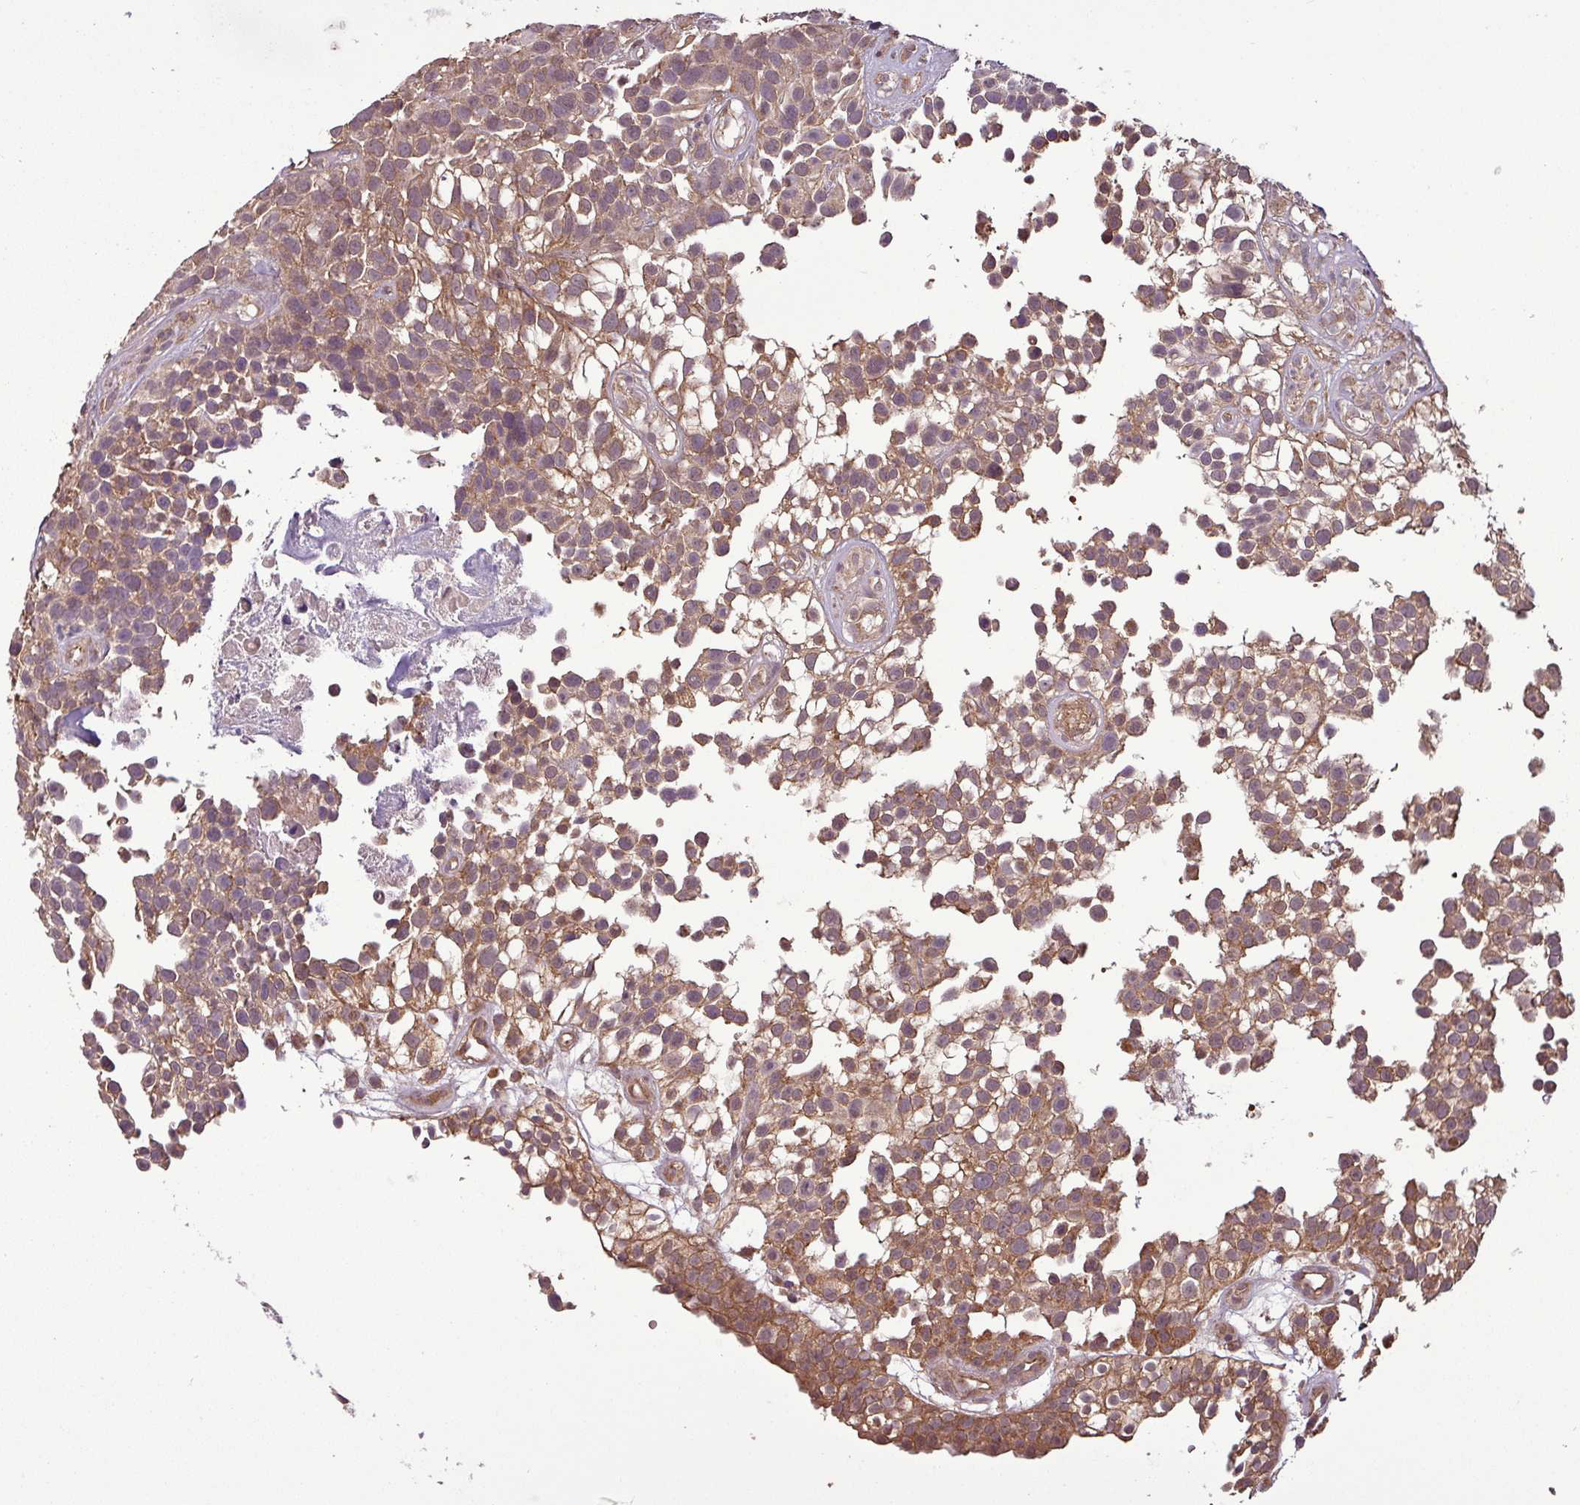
{"staining": {"intensity": "weak", "quantity": ">75%", "location": "cytoplasmic/membranous"}, "tissue": "urothelial cancer", "cell_type": "Tumor cells", "image_type": "cancer", "snomed": [{"axis": "morphology", "description": "Urothelial carcinoma, High grade"}, {"axis": "topography", "description": "Urinary bladder"}], "caption": "Brown immunohistochemical staining in urothelial cancer reveals weak cytoplasmic/membranous staining in approximately >75% of tumor cells. (brown staining indicates protein expression, while blue staining denotes nuclei).", "gene": "NT5C3A", "patient": {"sex": "male", "age": 56}}